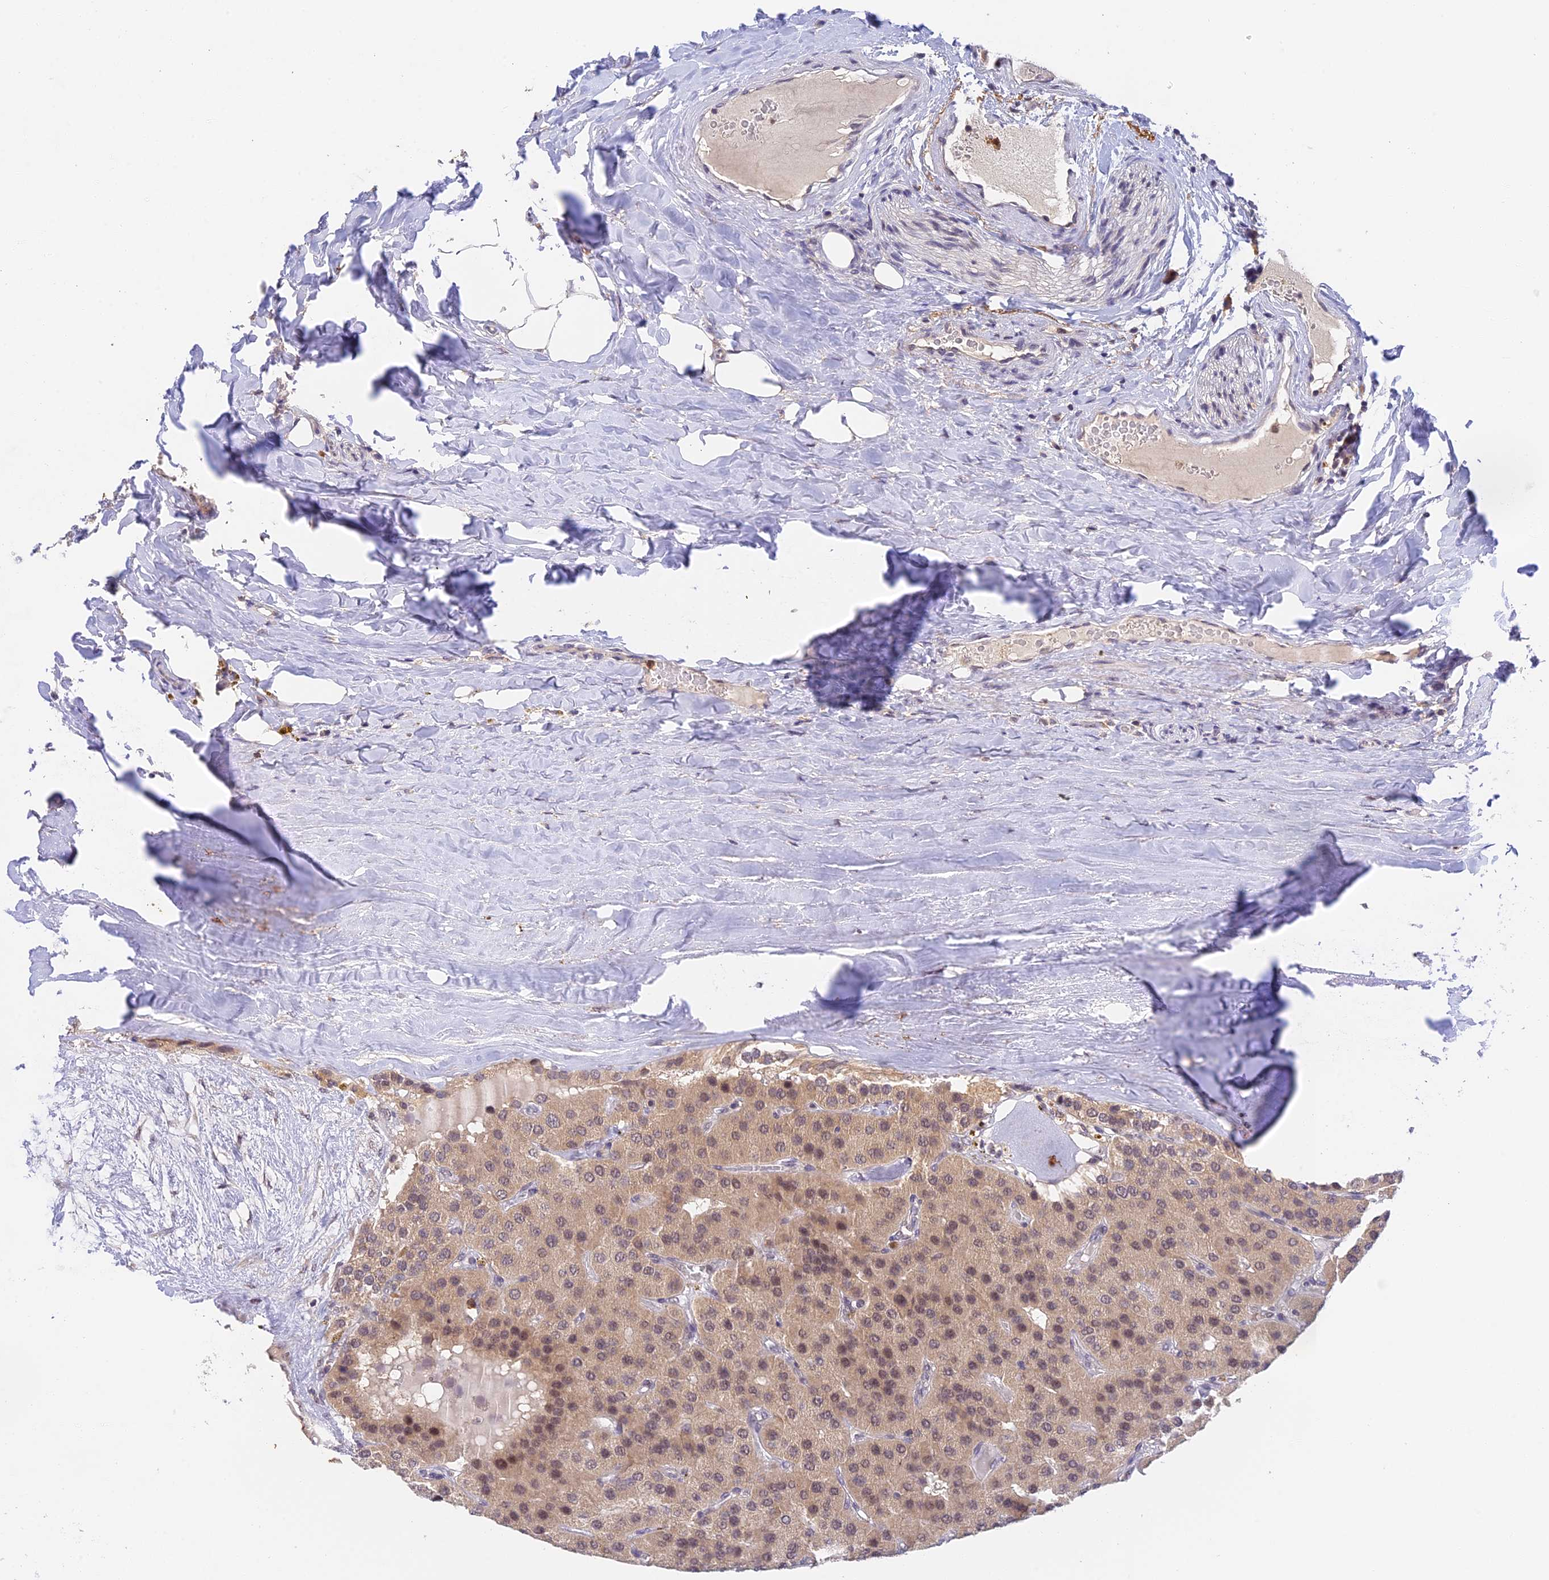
{"staining": {"intensity": "weak", "quantity": ">75%", "location": "cytoplasmic/membranous,nuclear"}, "tissue": "parathyroid gland", "cell_type": "Glandular cells", "image_type": "normal", "snomed": [{"axis": "morphology", "description": "Normal tissue, NOS"}, {"axis": "morphology", "description": "Adenoma, NOS"}, {"axis": "topography", "description": "Parathyroid gland"}], "caption": "A high-resolution photomicrograph shows immunohistochemistry staining of benign parathyroid gland, which displays weak cytoplasmic/membranous,nuclear positivity in approximately >75% of glandular cells. (Stains: DAB (3,3'-diaminobenzidine) in brown, nuclei in blue, Microscopy: brightfield microscopy at high magnification).", "gene": "PEX16", "patient": {"sex": "female", "age": 86}}